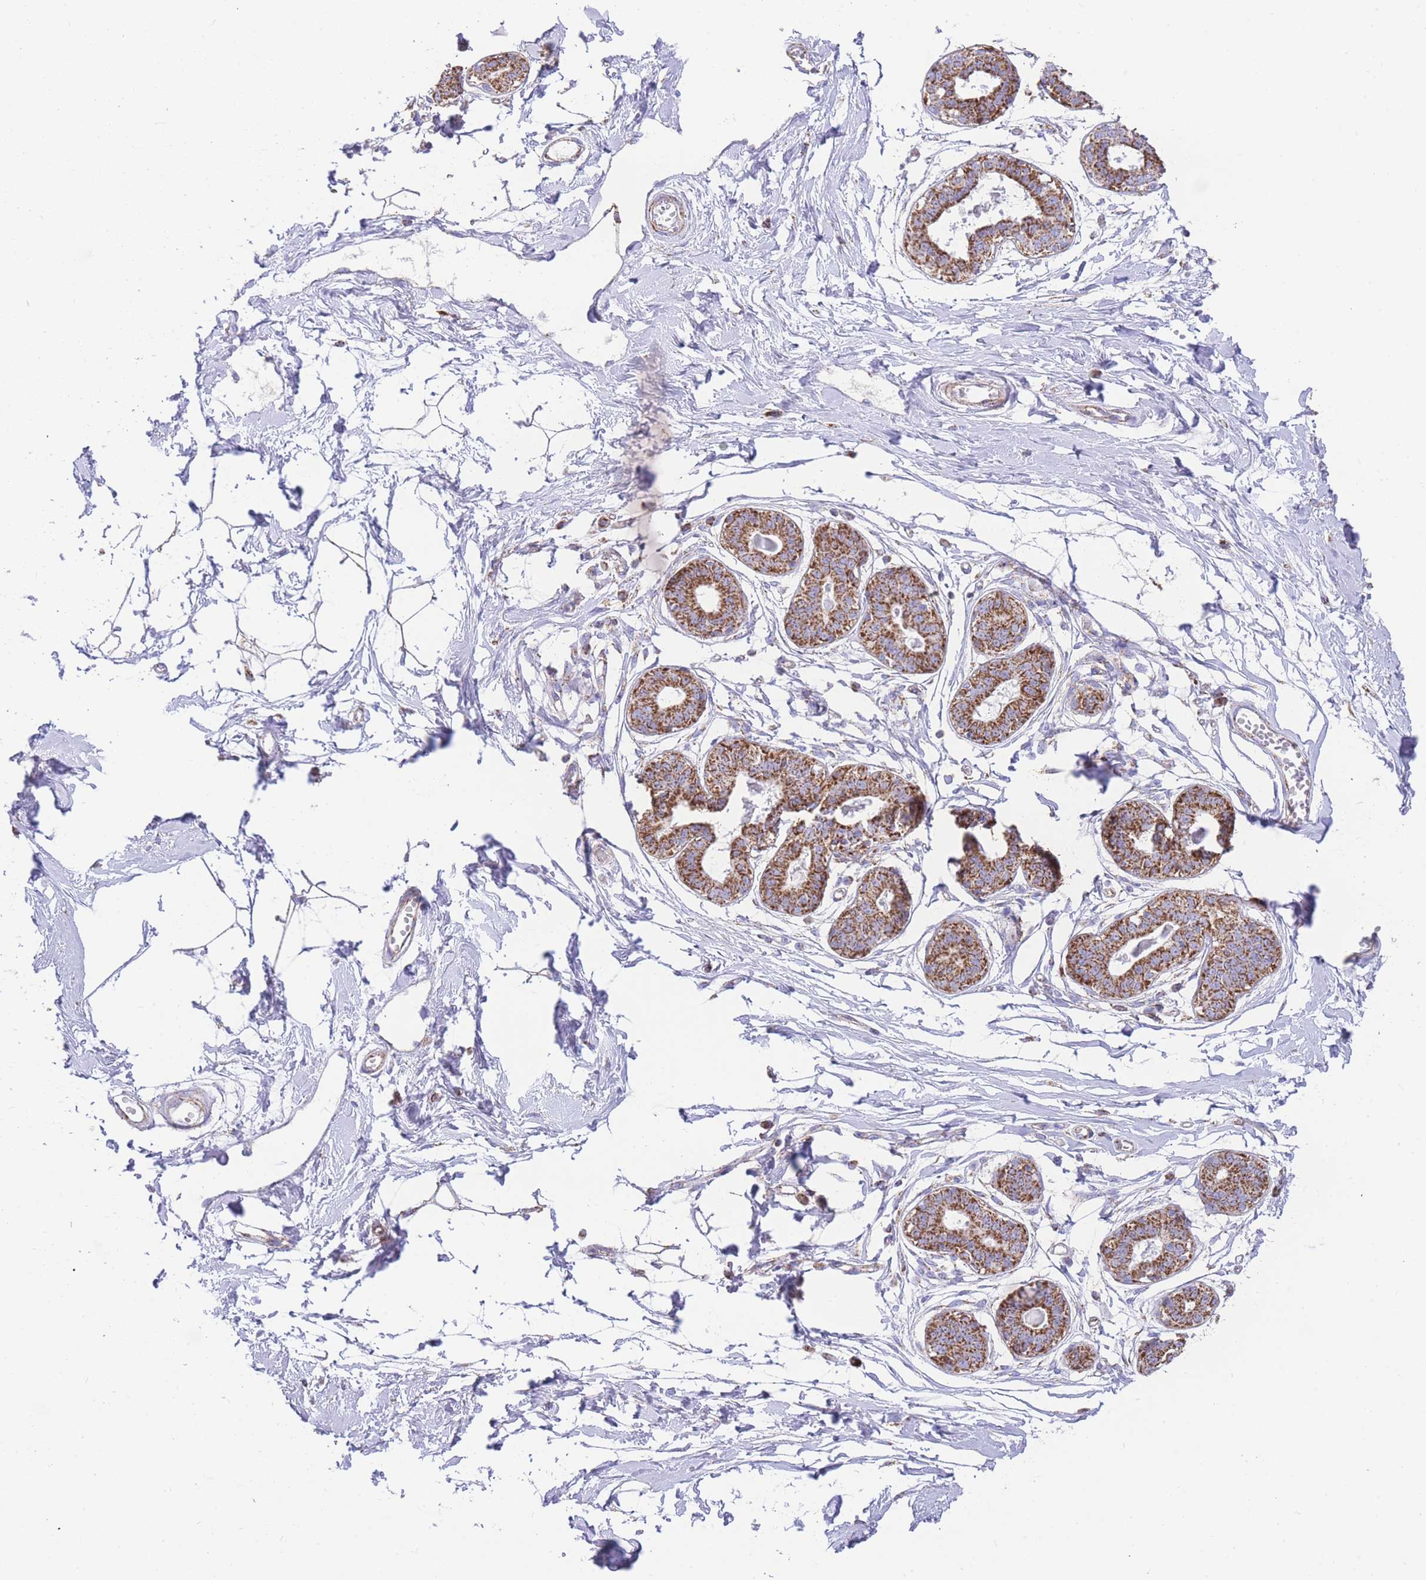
{"staining": {"intensity": "moderate", "quantity": "25%-75%", "location": "cytoplasmic/membranous"}, "tissue": "breast", "cell_type": "Adipocytes", "image_type": "normal", "snomed": [{"axis": "morphology", "description": "Normal tissue, NOS"}, {"axis": "topography", "description": "Breast"}], "caption": "A high-resolution image shows immunohistochemistry staining of unremarkable breast, which displays moderate cytoplasmic/membranous positivity in about 25%-75% of adipocytes.", "gene": "GSTM1", "patient": {"sex": "female", "age": 45}}